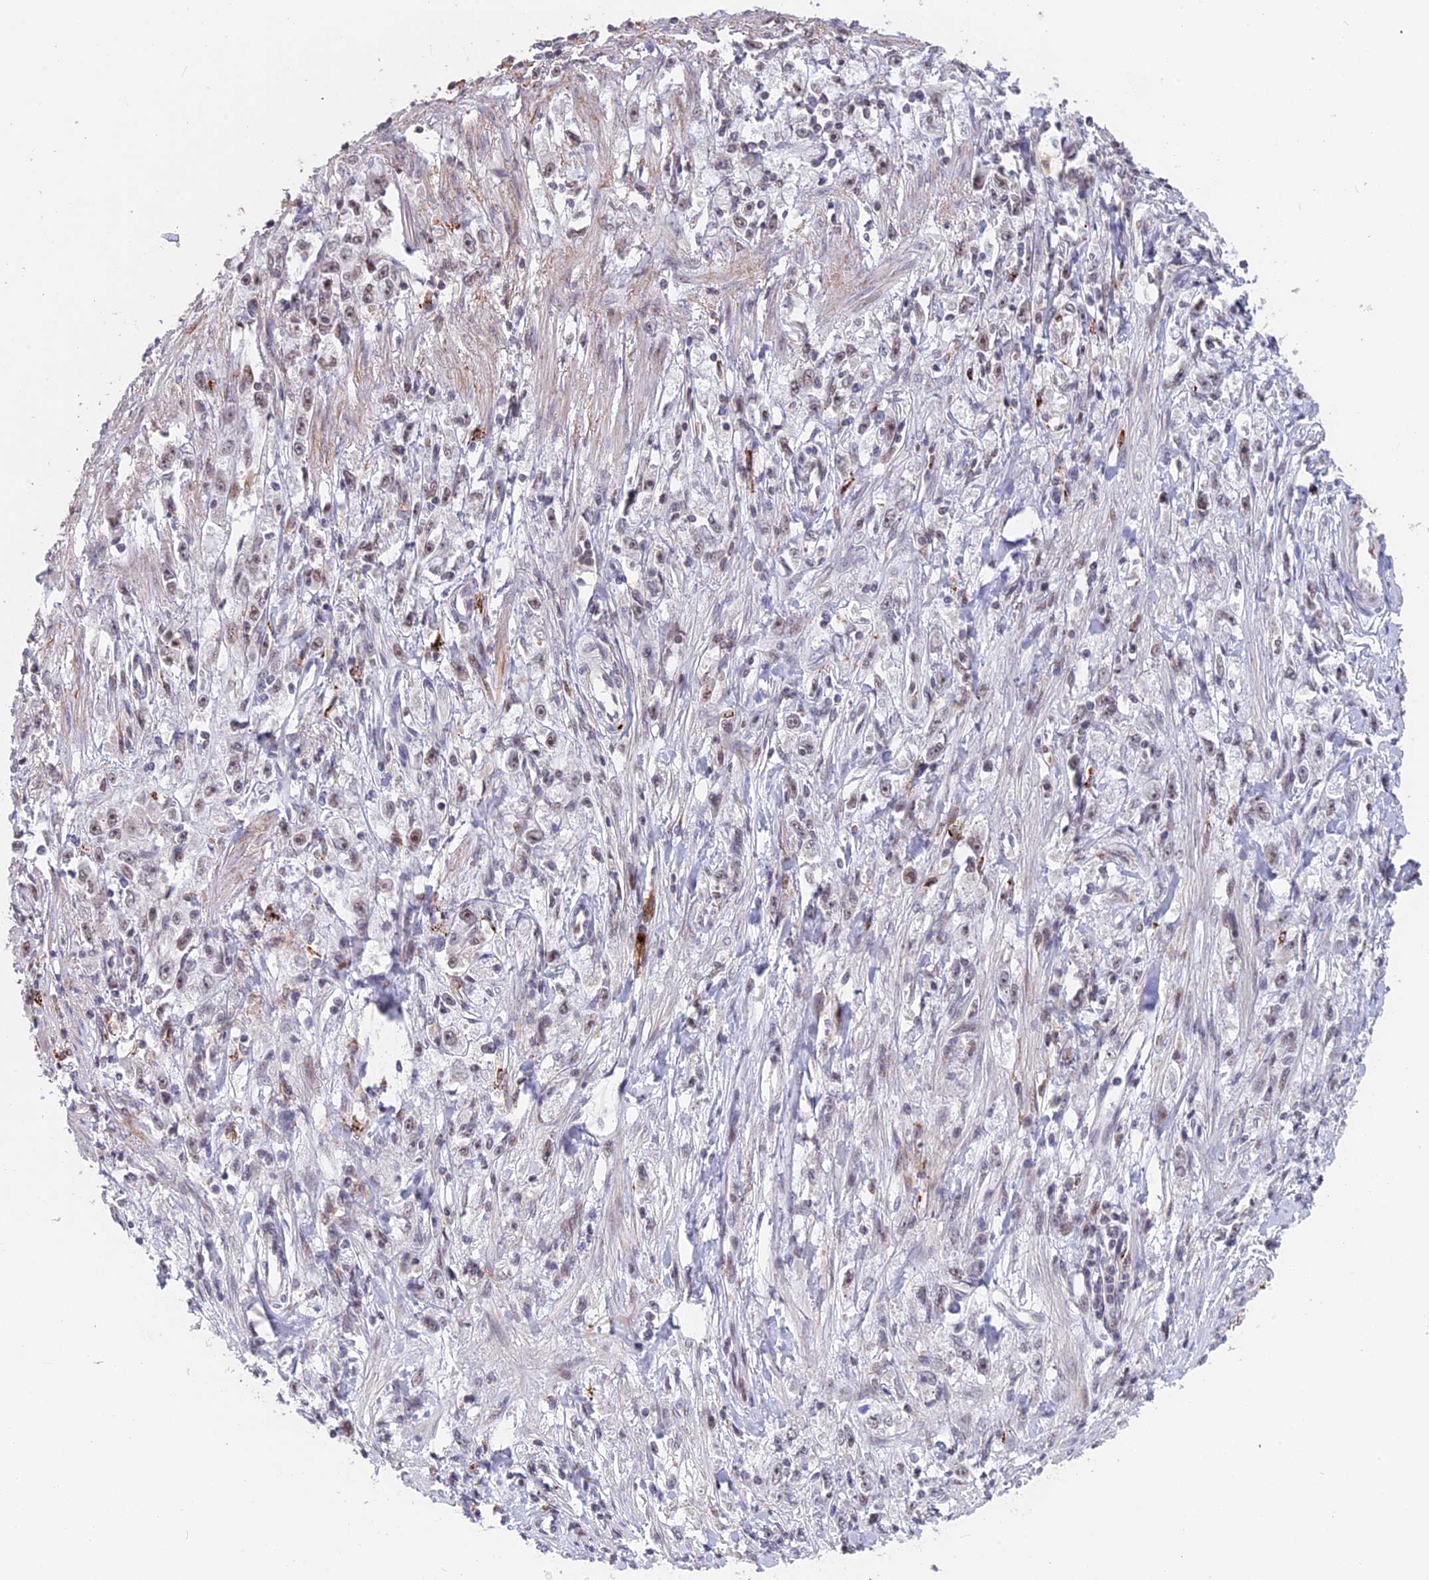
{"staining": {"intensity": "negative", "quantity": "none", "location": "none"}, "tissue": "stomach cancer", "cell_type": "Tumor cells", "image_type": "cancer", "snomed": [{"axis": "morphology", "description": "Adenocarcinoma, NOS"}, {"axis": "topography", "description": "Stomach"}], "caption": "Protein analysis of stomach cancer (adenocarcinoma) displays no significant staining in tumor cells.", "gene": "POLR2C", "patient": {"sex": "female", "age": 59}}